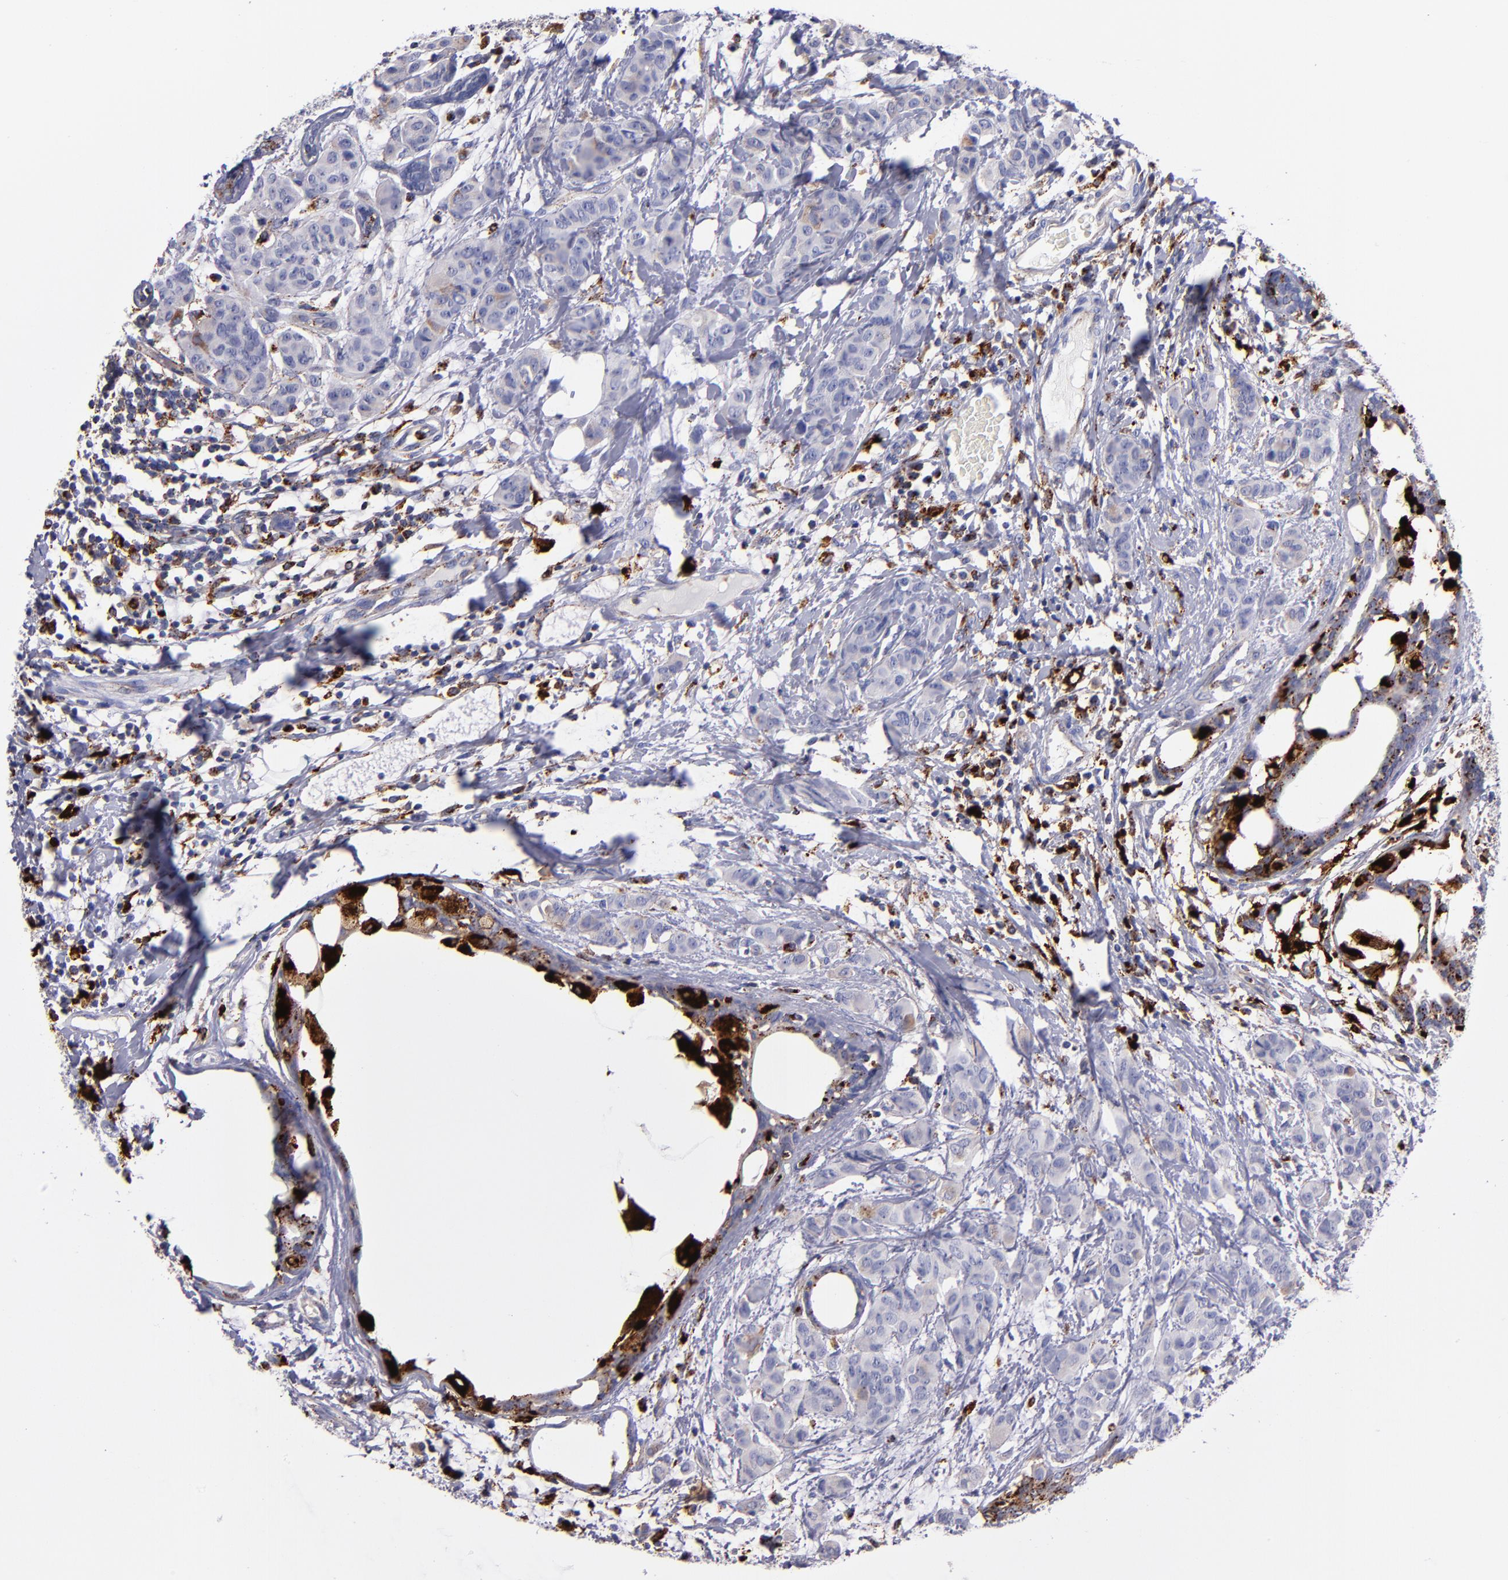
{"staining": {"intensity": "negative", "quantity": "none", "location": "none"}, "tissue": "breast cancer", "cell_type": "Tumor cells", "image_type": "cancer", "snomed": [{"axis": "morphology", "description": "Duct carcinoma"}, {"axis": "topography", "description": "Breast"}], "caption": "The image shows no staining of tumor cells in breast infiltrating ductal carcinoma. (Immunohistochemistry, brightfield microscopy, high magnification).", "gene": "CTSS", "patient": {"sex": "female", "age": 40}}